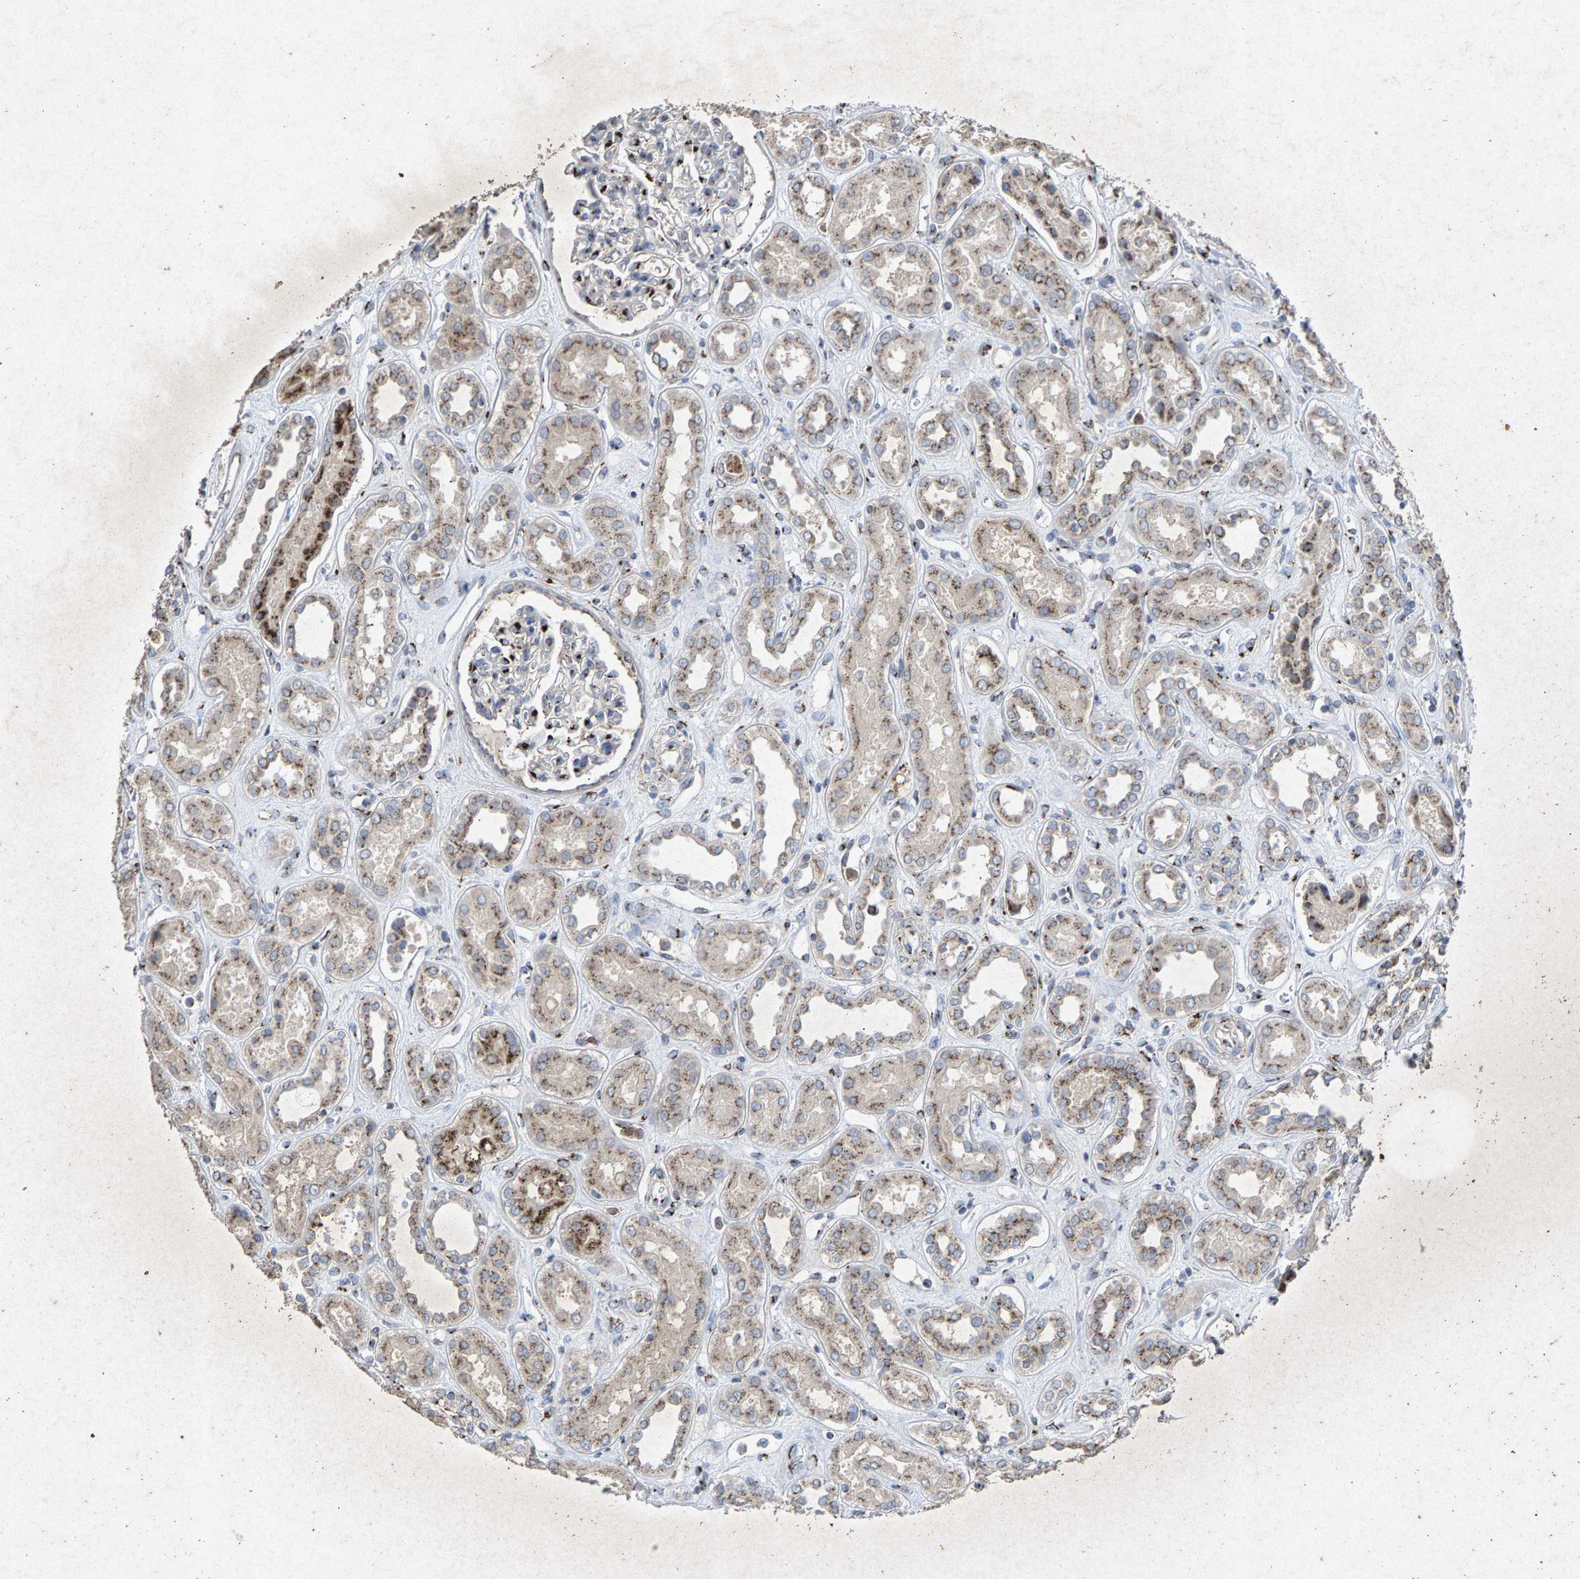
{"staining": {"intensity": "strong", "quantity": "<25%", "location": "cytoplasmic/membranous"}, "tissue": "kidney", "cell_type": "Cells in glomeruli", "image_type": "normal", "snomed": [{"axis": "morphology", "description": "Normal tissue, NOS"}, {"axis": "topography", "description": "Kidney"}], "caption": "Brown immunohistochemical staining in benign kidney displays strong cytoplasmic/membranous expression in about <25% of cells in glomeruli. (DAB (3,3'-diaminobenzidine) = brown stain, brightfield microscopy at high magnification).", "gene": "MAN2A1", "patient": {"sex": "male", "age": 59}}